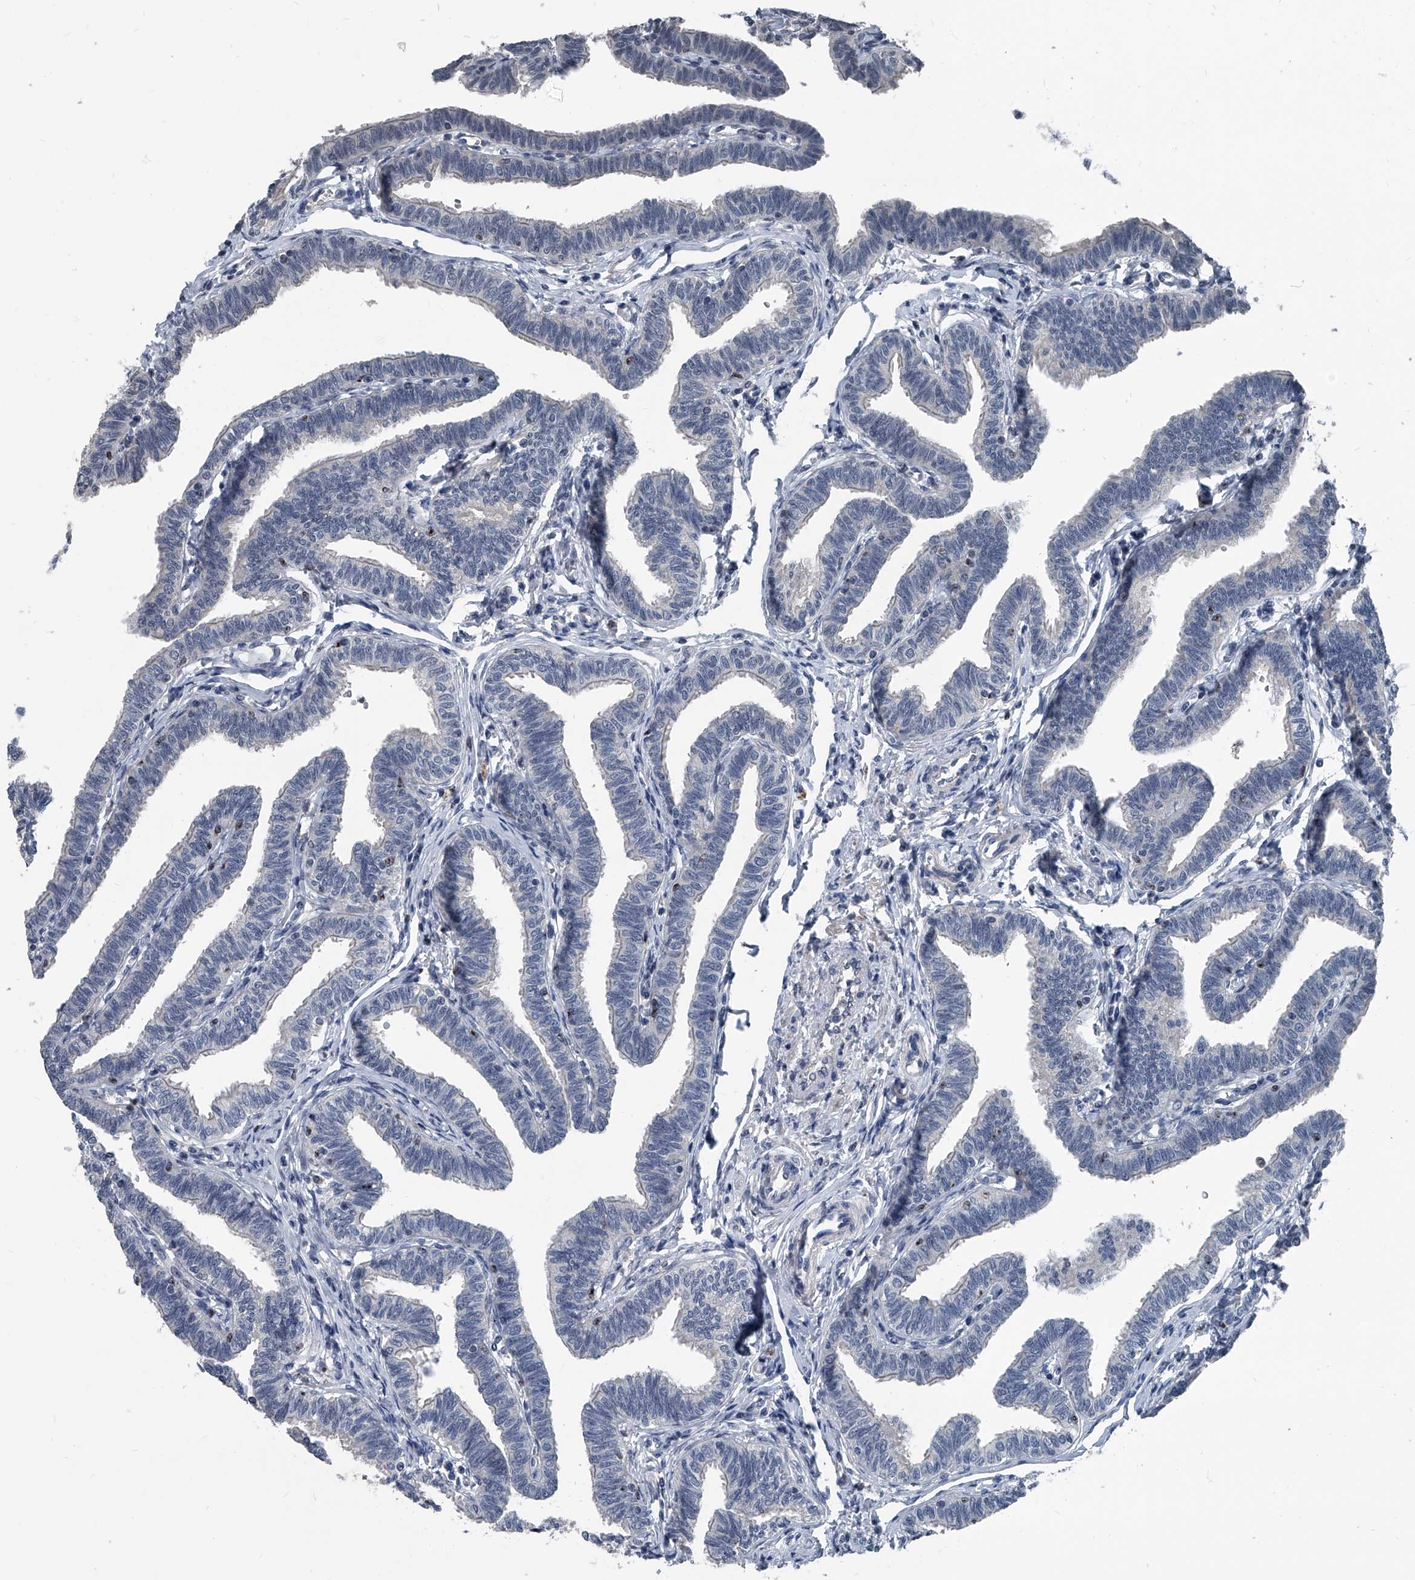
{"staining": {"intensity": "negative", "quantity": "none", "location": "none"}, "tissue": "fallopian tube", "cell_type": "Glandular cells", "image_type": "normal", "snomed": [{"axis": "morphology", "description": "Normal tissue, NOS"}, {"axis": "topography", "description": "Fallopian tube"}, {"axis": "topography", "description": "Ovary"}], "caption": "This photomicrograph is of normal fallopian tube stained with IHC to label a protein in brown with the nuclei are counter-stained blue. There is no expression in glandular cells.", "gene": "MEN1", "patient": {"sex": "female", "age": 23}}